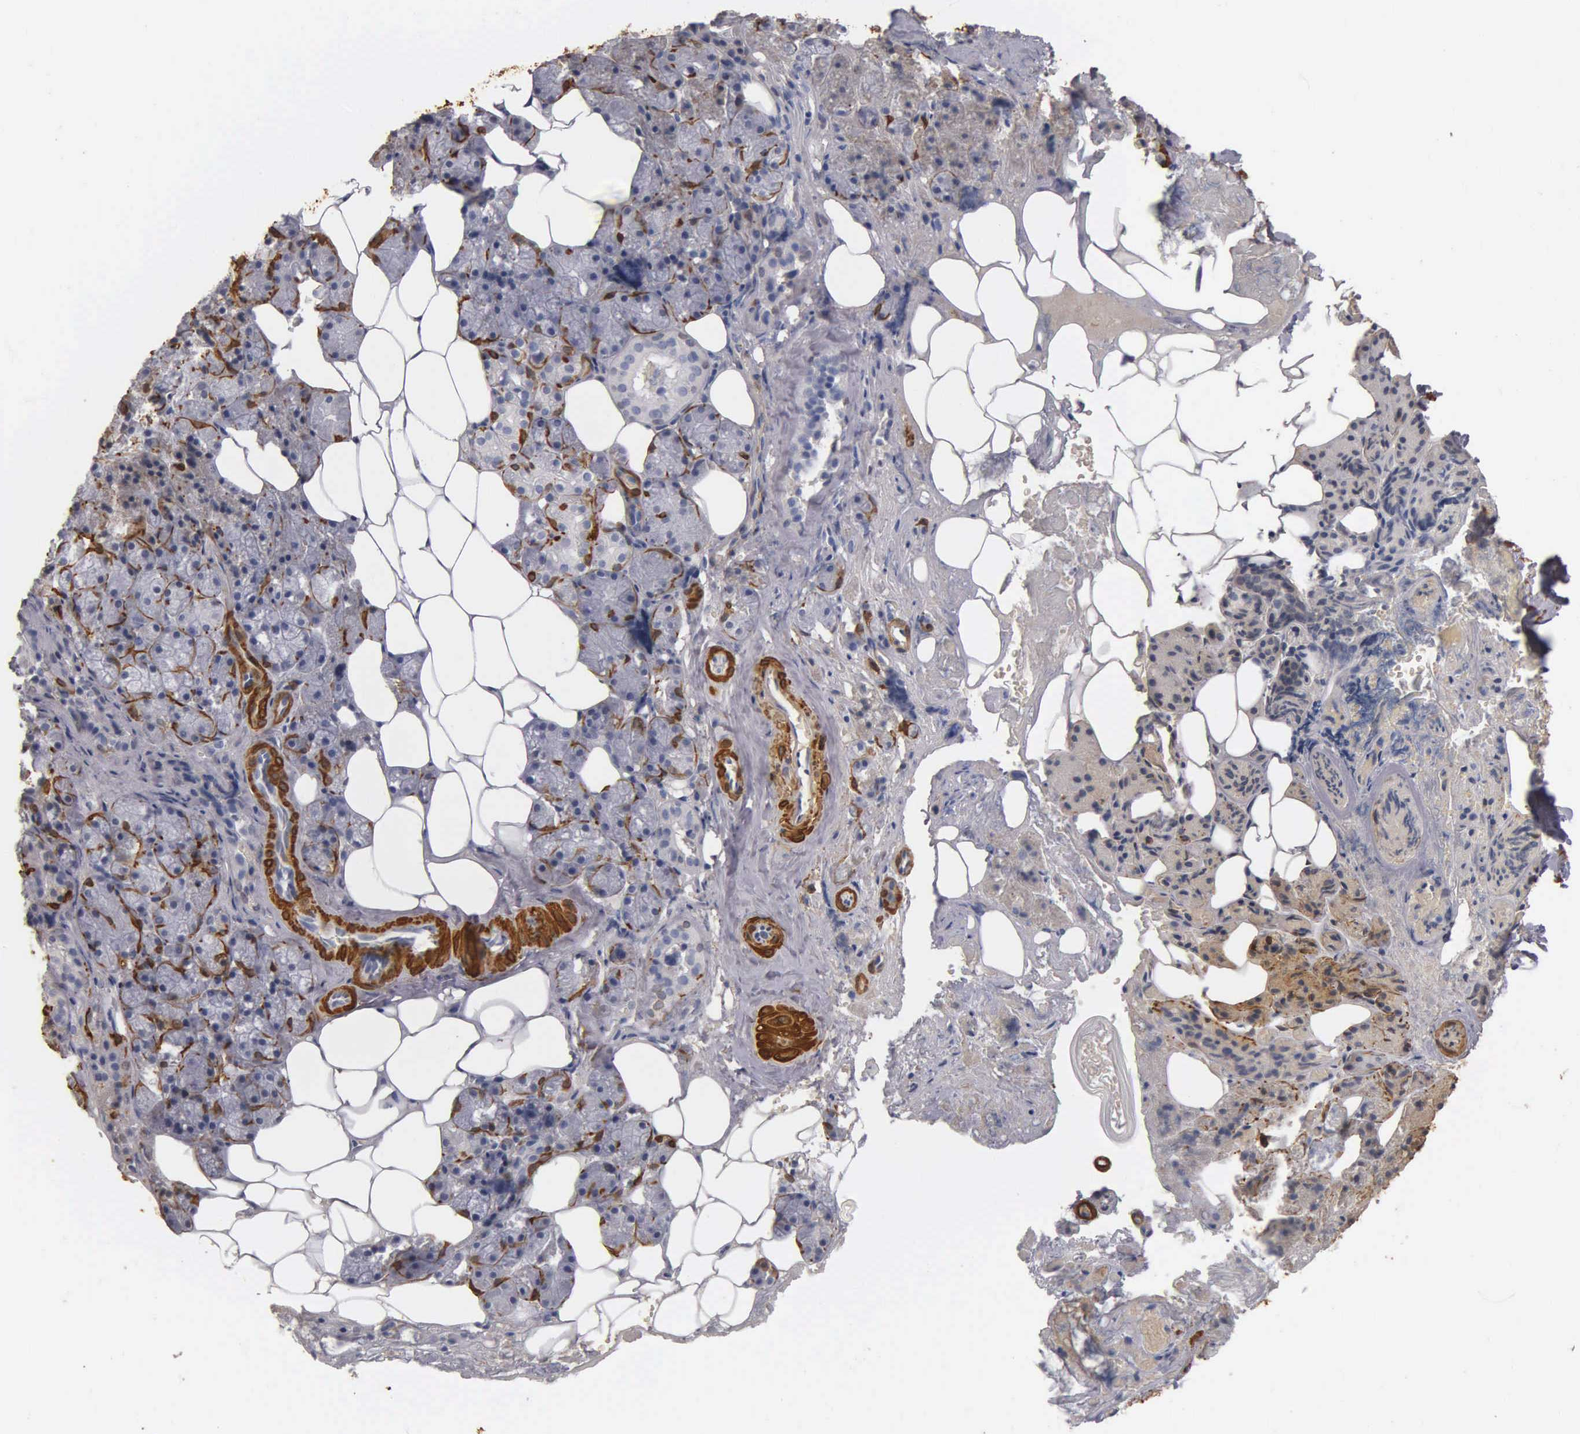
{"staining": {"intensity": "negative", "quantity": "none", "location": "none"}, "tissue": "salivary gland", "cell_type": "Glandular cells", "image_type": "normal", "snomed": [{"axis": "morphology", "description": "Normal tissue, NOS"}, {"axis": "topography", "description": "Salivary gland"}], "caption": "IHC of benign salivary gland exhibits no positivity in glandular cells. The staining is performed using DAB (3,3'-diaminobenzidine) brown chromogen with nuclei counter-stained in using hematoxylin.", "gene": "CNN1", "patient": {"sex": "female", "age": 55}}